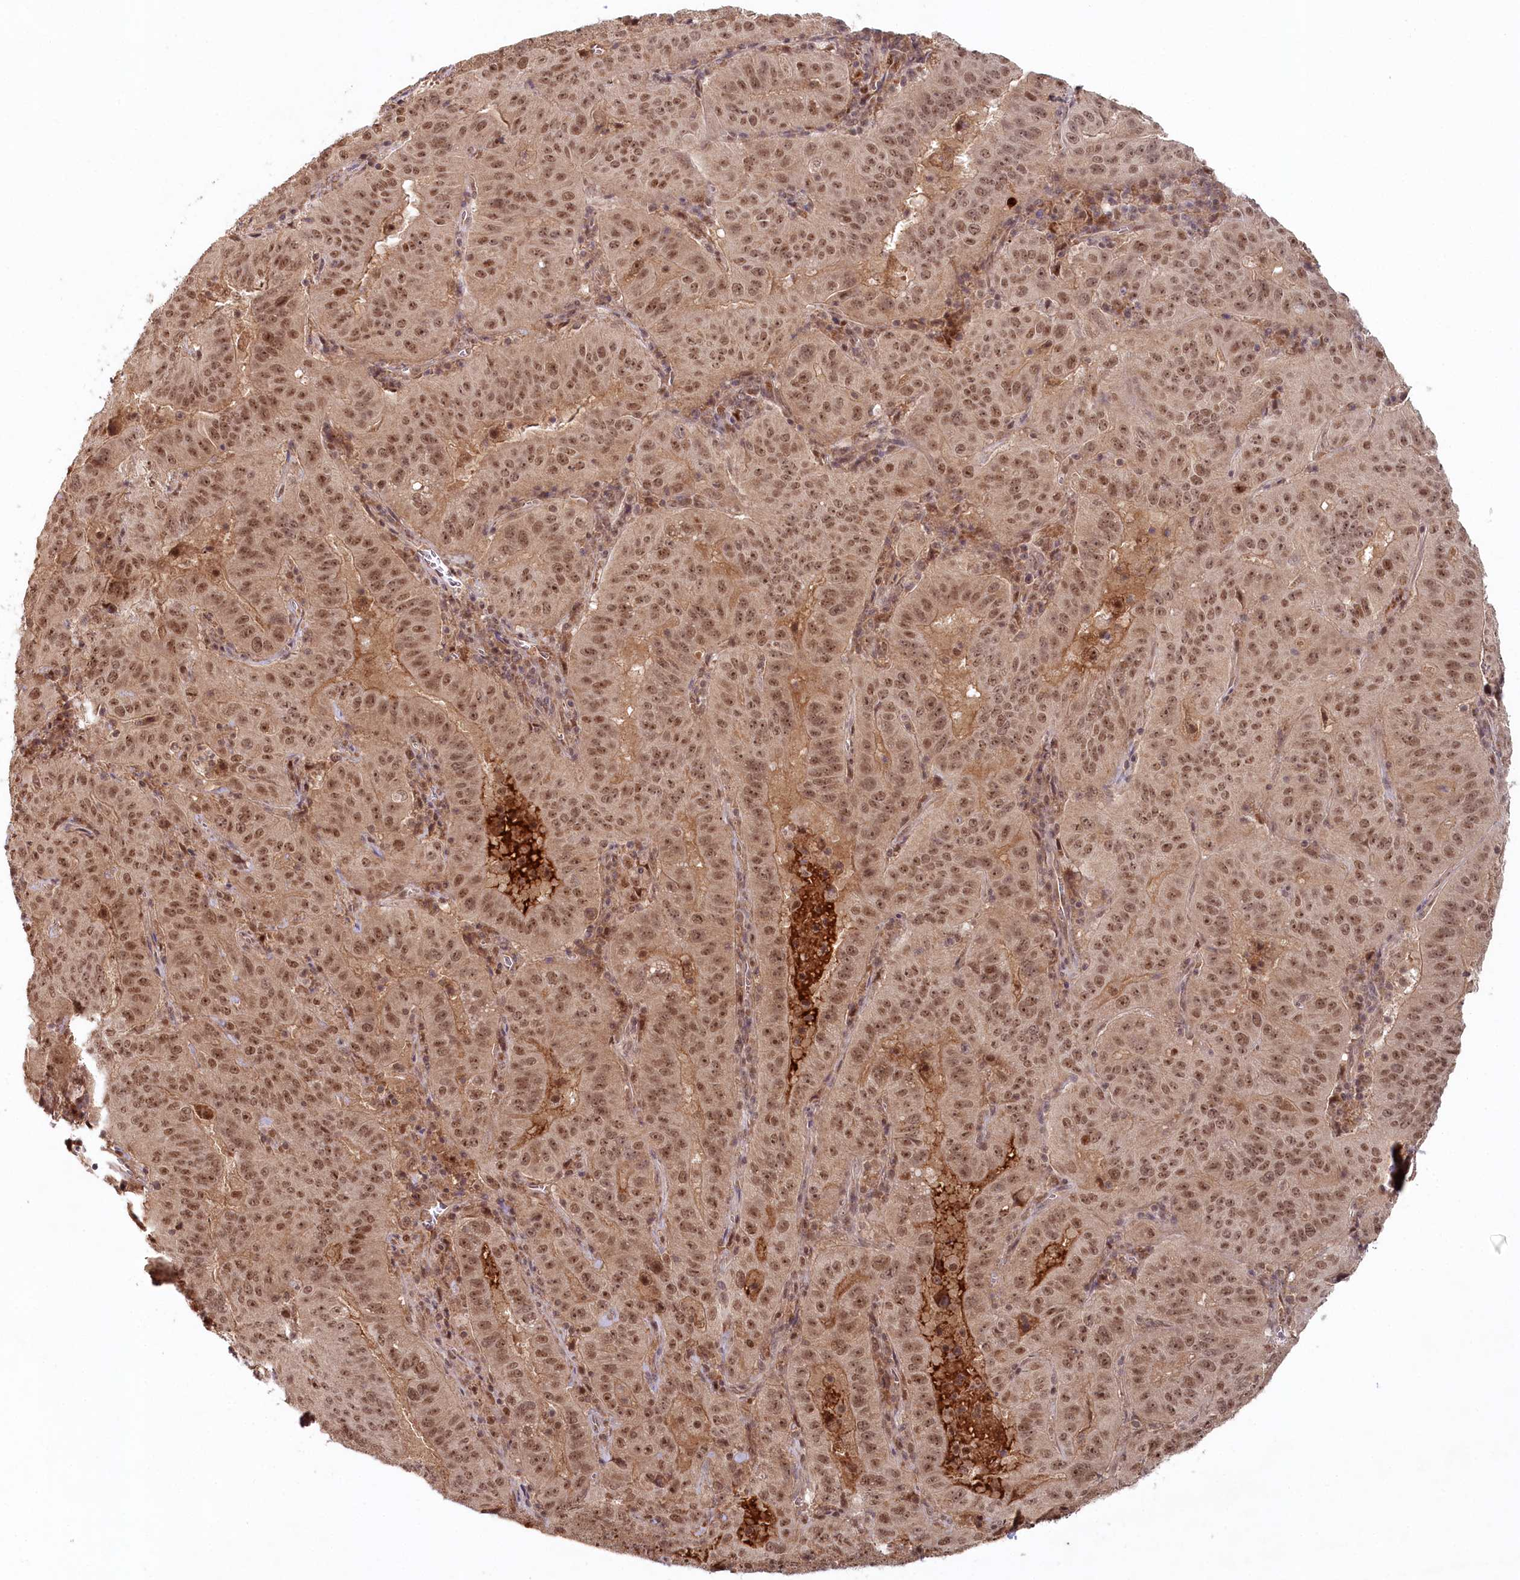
{"staining": {"intensity": "moderate", "quantity": ">75%", "location": "nuclear"}, "tissue": "pancreatic cancer", "cell_type": "Tumor cells", "image_type": "cancer", "snomed": [{"axis": "morphology", "description": "Adenocarcinoma, NOS"}, {"axis": "topography", "description": "Pancreas"}], "caption": "Immunohistochemistry (IHC) micrograph of neoplastic tissue: human pancreatic cancer stained using immunohistochemistry exhibits medium levels of moderate protein expression localized specifically in the nuclear of tumor cells, appearing as a nuclear brown color.", "gene": "WAPL", "patient": {"sex": "male", "age": 63}}